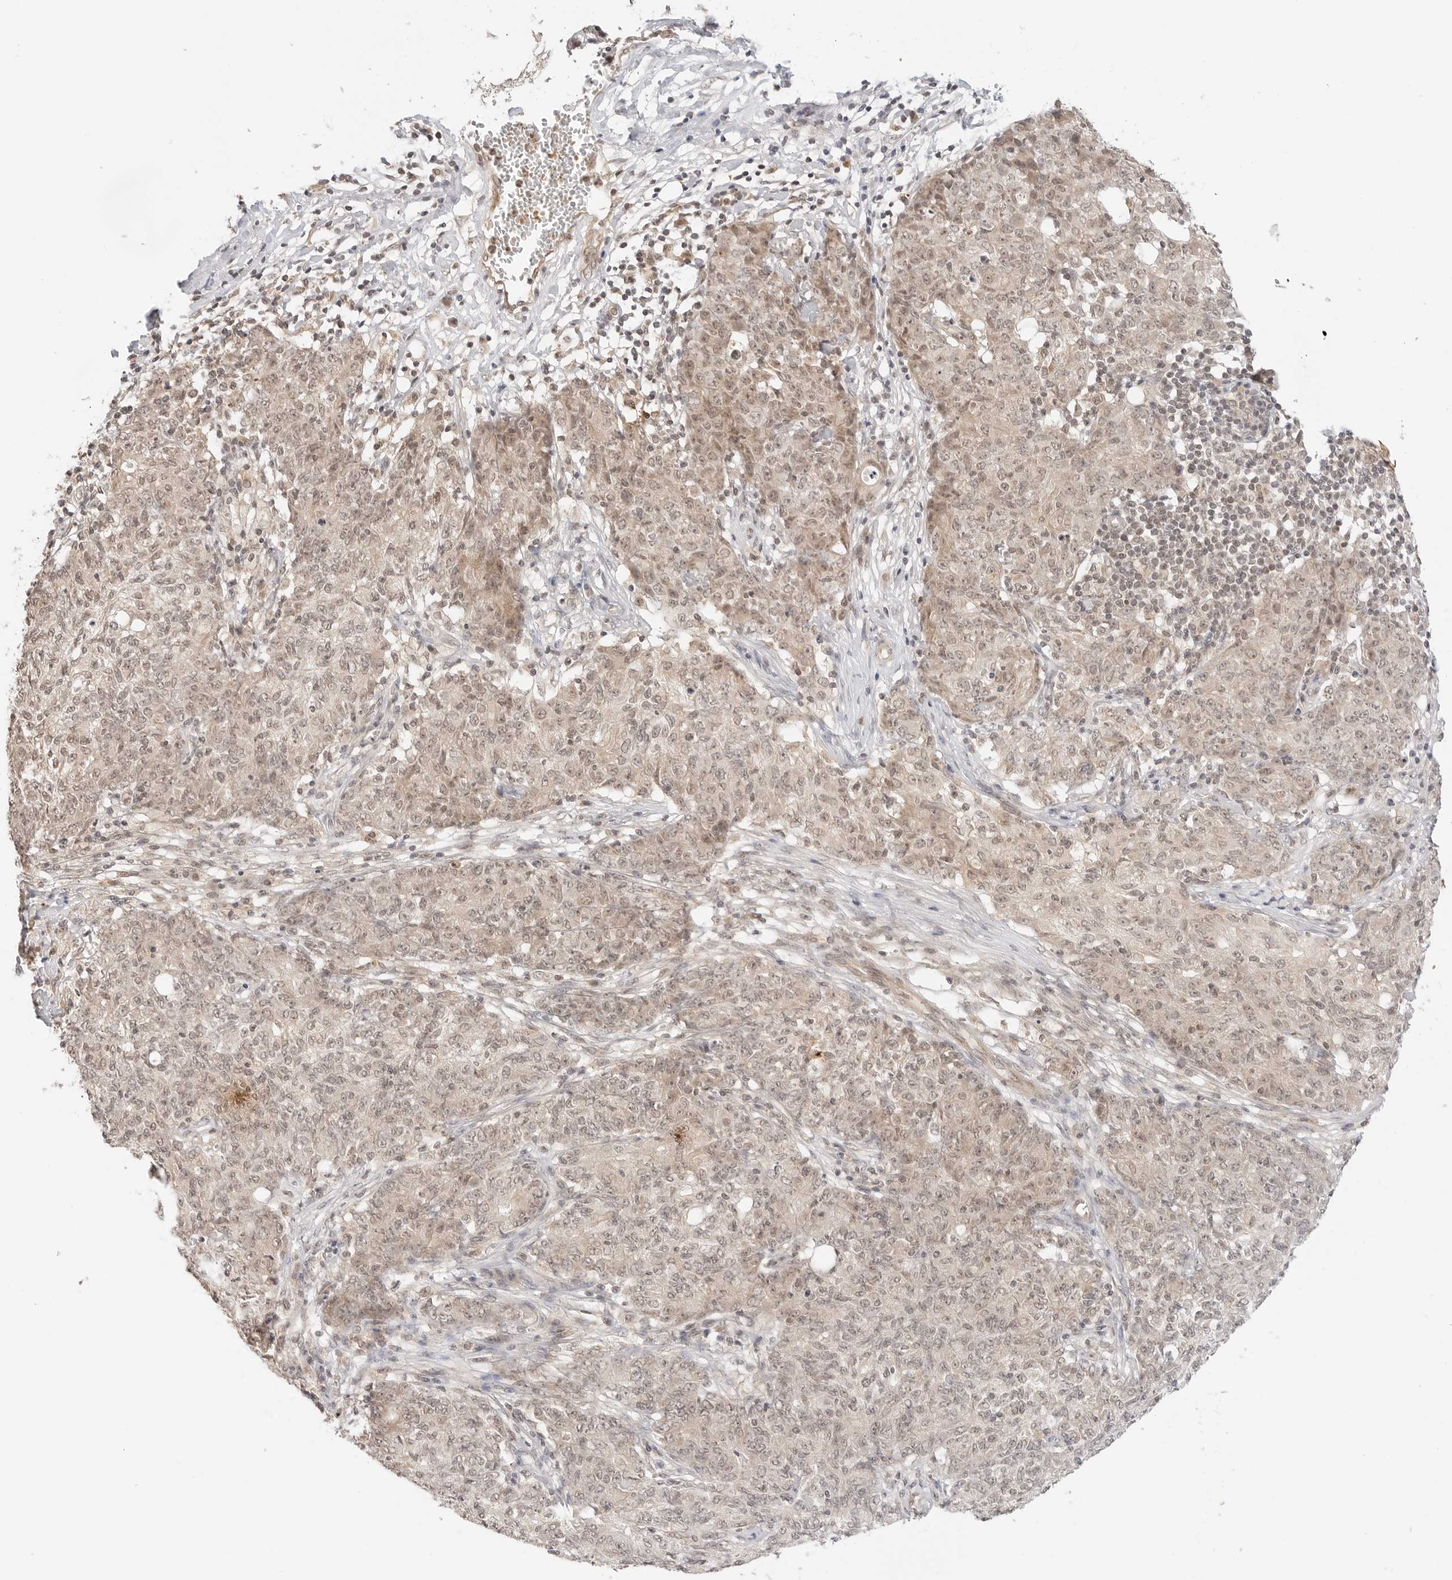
{"staining": {"intensity": "weak", "quantity": ">75%", "location": "cytoplasmic/membranous,nuclear"}, "tissue": "ovarian cancer", "cell_type": "Tumor cells", "image_type": "cancer", "snomed": [{"axis": "morphology", "description": "Carcinoma, endometroid"}, {"axis": "topography", "description": "Ovary"}], "caption": "Immunohistochemistry (IHC) histopathology image of neoplastic tissue: human ovarian endometroid carcinoma stained using immunohistochemistry demonstrates low levels of weak protein expression localized specifically in the cytoplasmic/membranous and nuclear of tumor cells, appearing as a cytoplasmic/membranous and nuclear brown color.", "gene": "GPR34", "patient": {"sex": "female", "age": 42}}